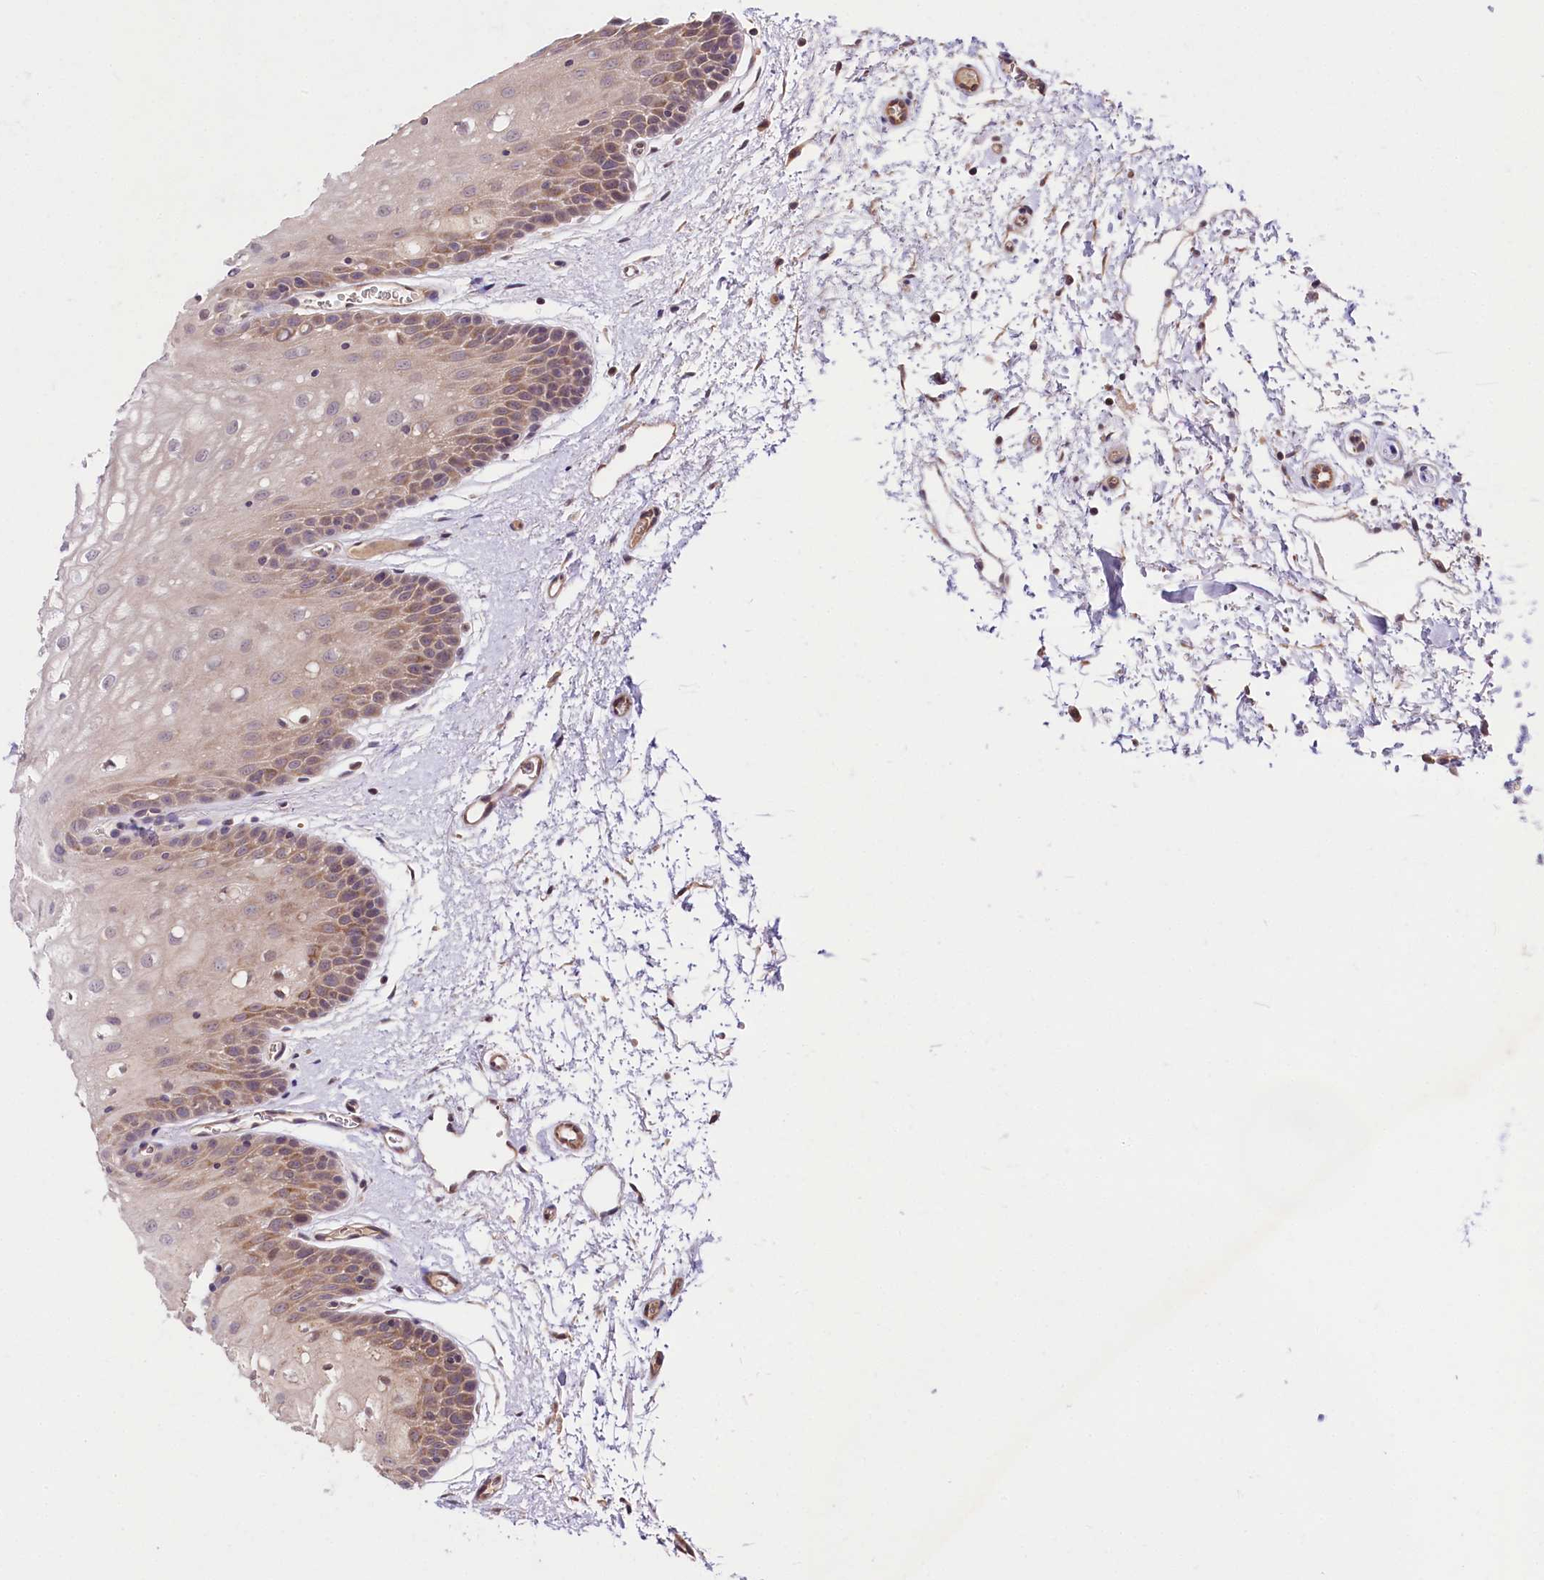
{"staining": {"intensity": "moderate", "quantity": "<25%", "location": "cytoplasmic/membranous"}, "tissue": "oral mucosa", "cell_type": "Squamous epithelial cells", "image_type": "normal", "snomed": [{"axis": "morphology", "description": "Normal tissue, NOS"}, {"axis": "topography", "description": "Oral tissue"}, {"axis": "topography", "description": "Tounge, NOS"}], "caption": "This micrograph shows normal oral mucosa stained with immunohistochemistry to label a protein in brown. The cytoplasmic/membranous of squamous epithelial cells show moderate positivity for the protein. Nuclei are counter-stained blue.", "gene": "TAFAZZIN", "patient": {"sex": "female", "age": 73}}